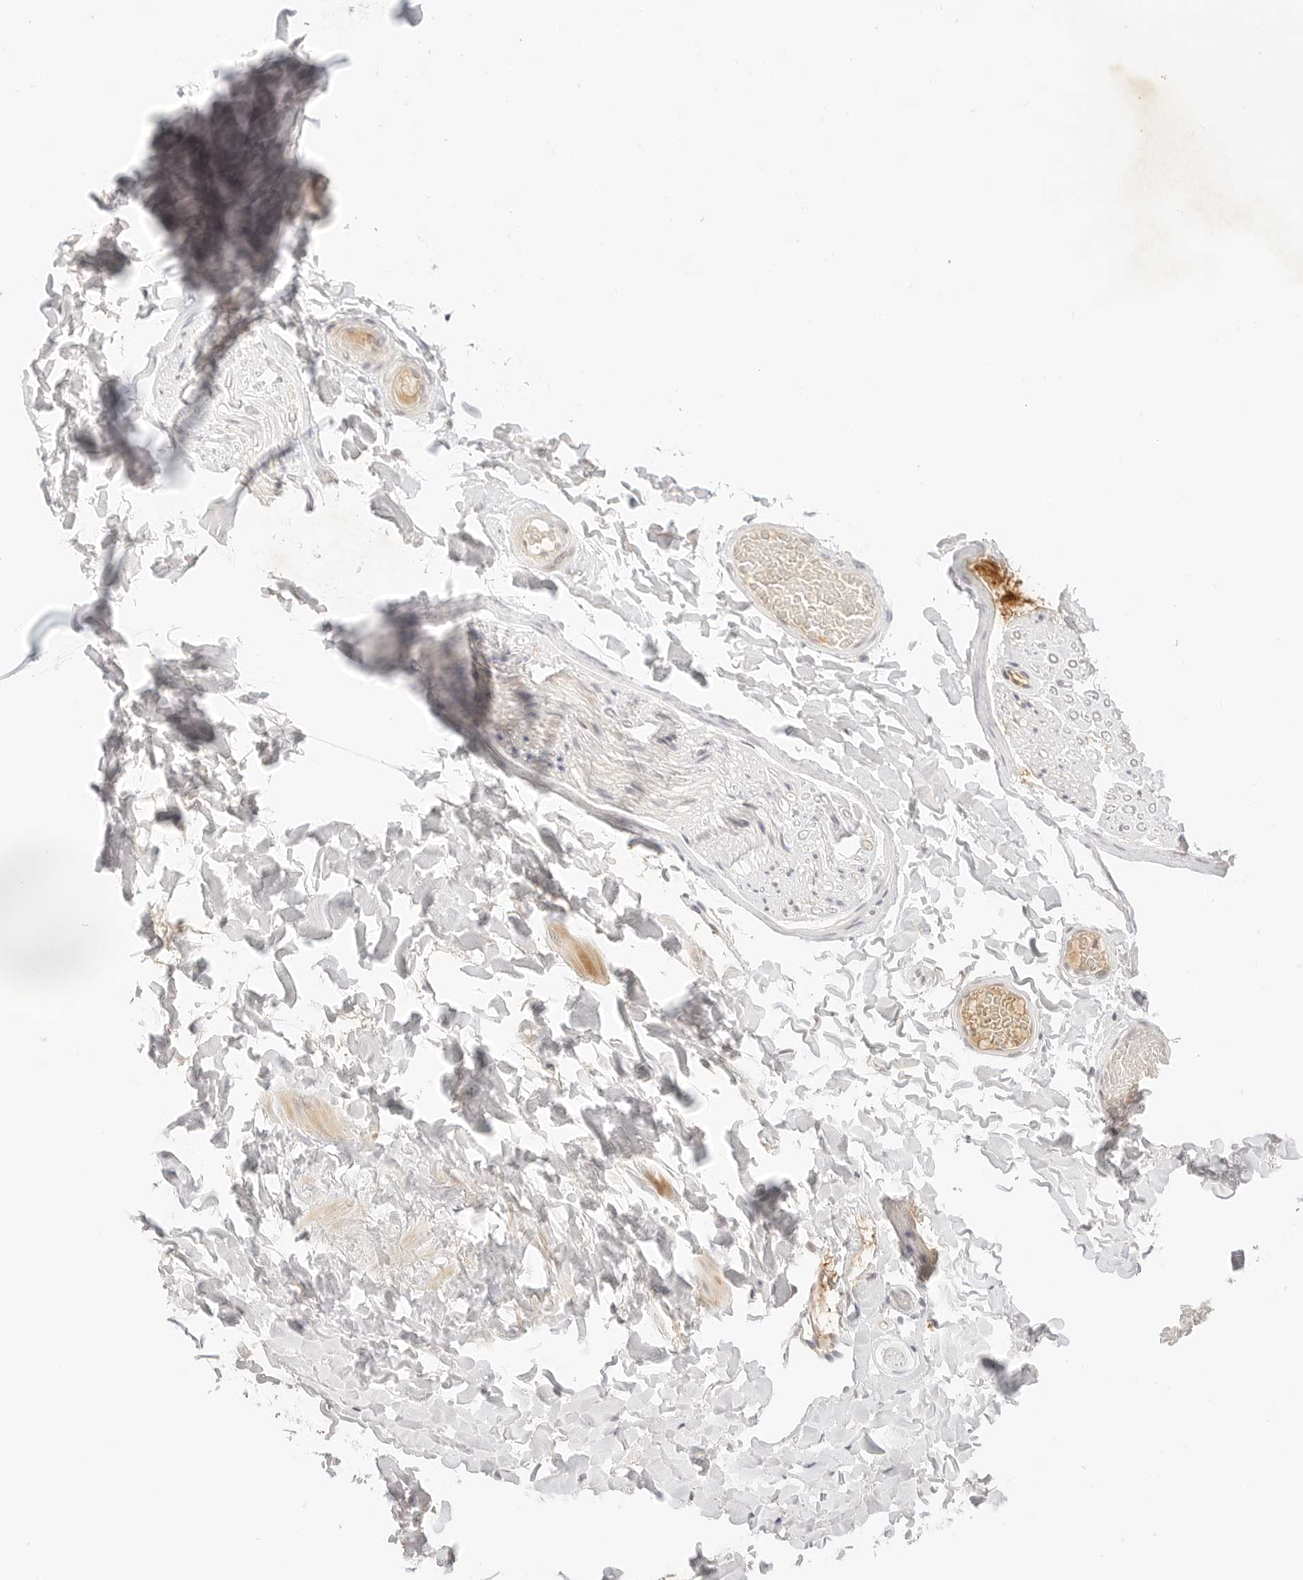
{"staining": {"intensity": "negative", "quantity": "none", "location": "none"}, "tissue": "adipose tissue", "cell_type": "Adipocytes", "image_type": "normal", "snomed": [{"axis": "morphology", "description": "Normal tissue, NOS"}, {"axis": "topography", "description": "Adipose tissue"}, {"axis": "topography", "description": "Vascular tissue"}, {"axis": "topography", "description": "Peripheral nerve tissue"}], "caption": "High power microscopy photomicrograph of an immunohistochemistry image of unremarkable adipose tissue, revealing no significant expression in adipocytes.", "gene": "XKR4", "patient": {"sex": "male", "age": 25}}